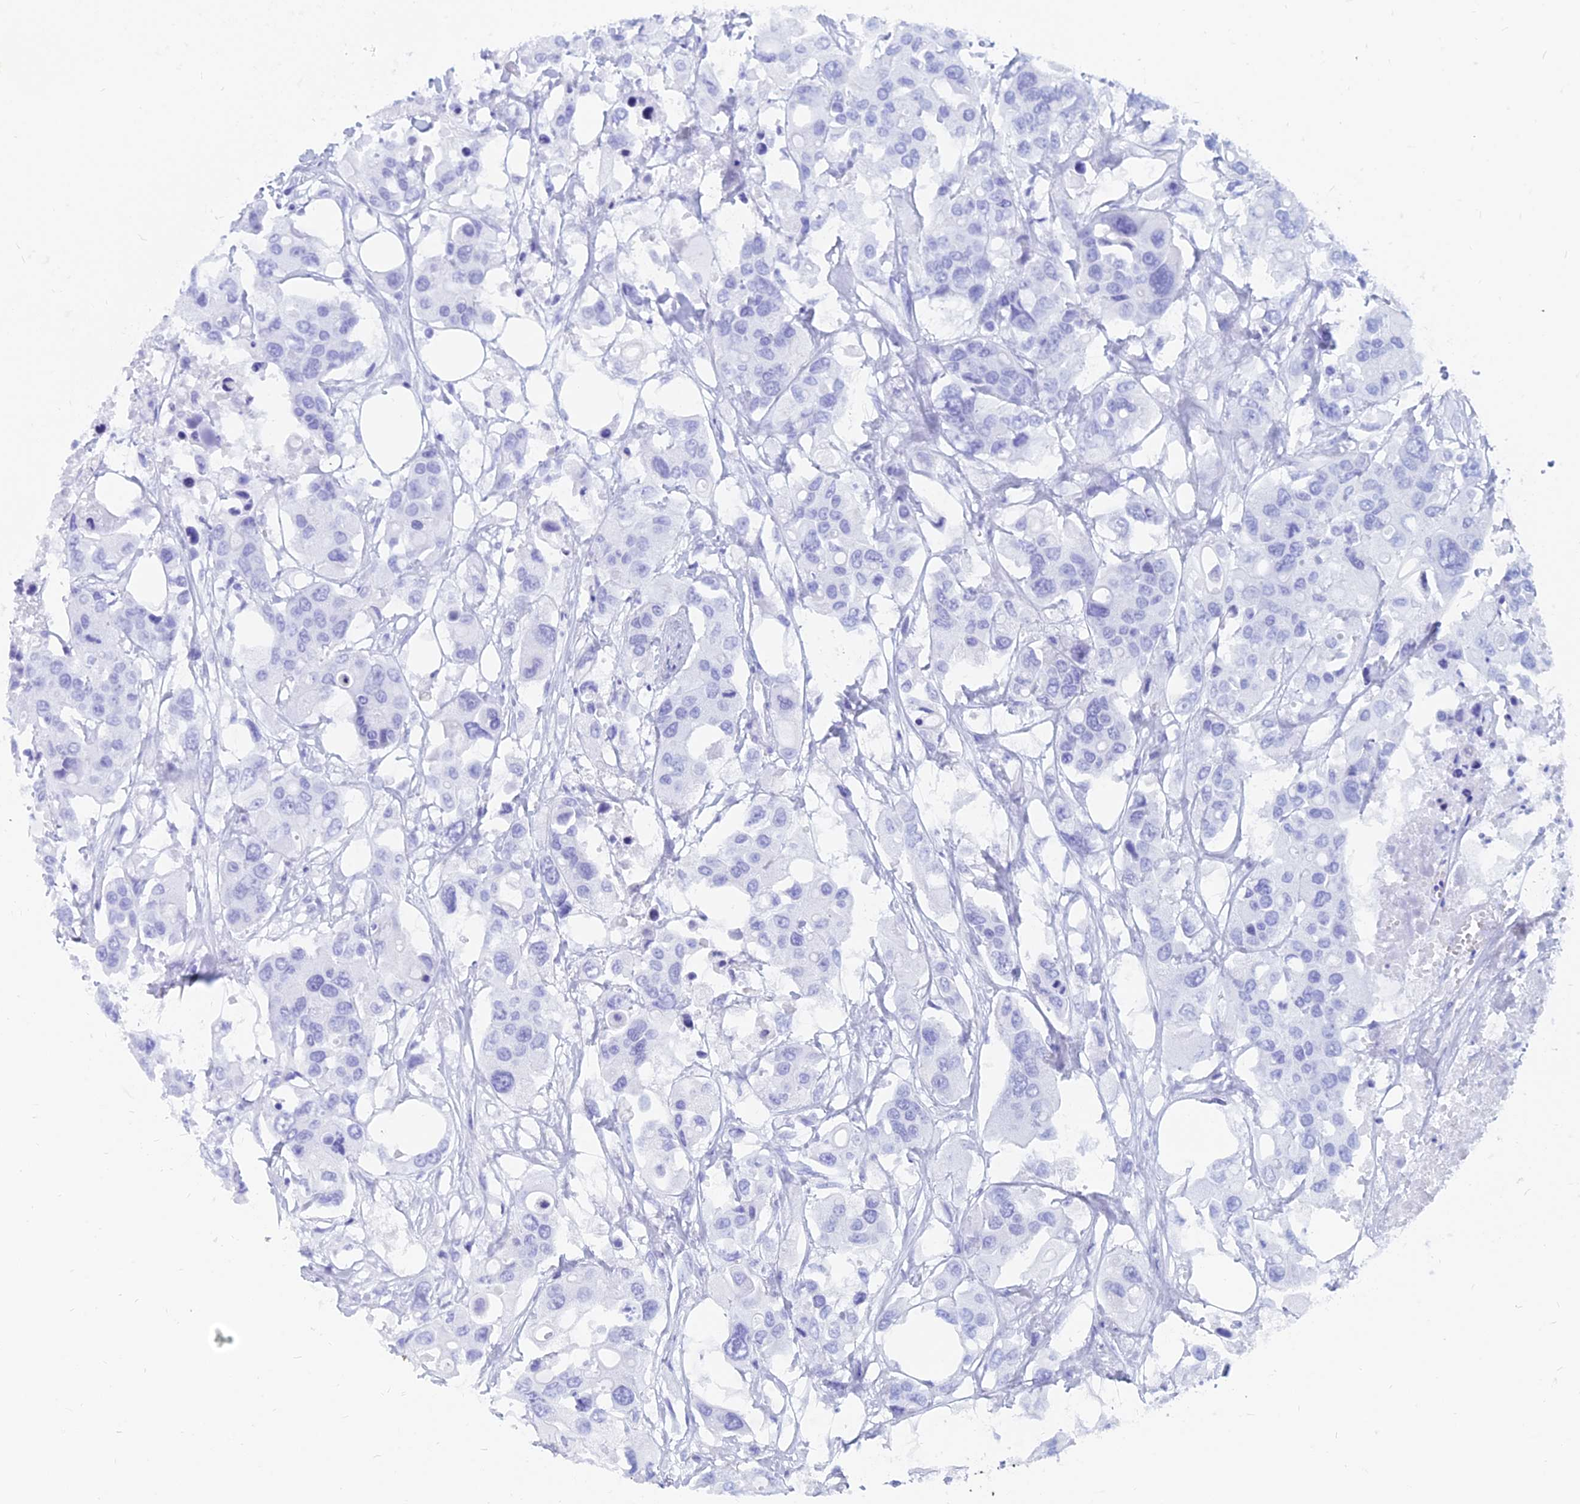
{"staining": {"intensity": "negative", "quantity": "none", "location": "none"}, "tissue": "colorectal cancer", "cell_type": "Tumor cells", "image_type": "cancer", "snomed": [{"axis": "morphology", "description": "Adenocarcinoma, NOS"}, {"axis": "topography", "description": "Colon"}], "caption": "Histopathology image shows no significant protein positivity in tumor cells of colorectal adenocarcinoma.", "gene": "CAPS", "patient": {"sex": "male", "age": 77}}